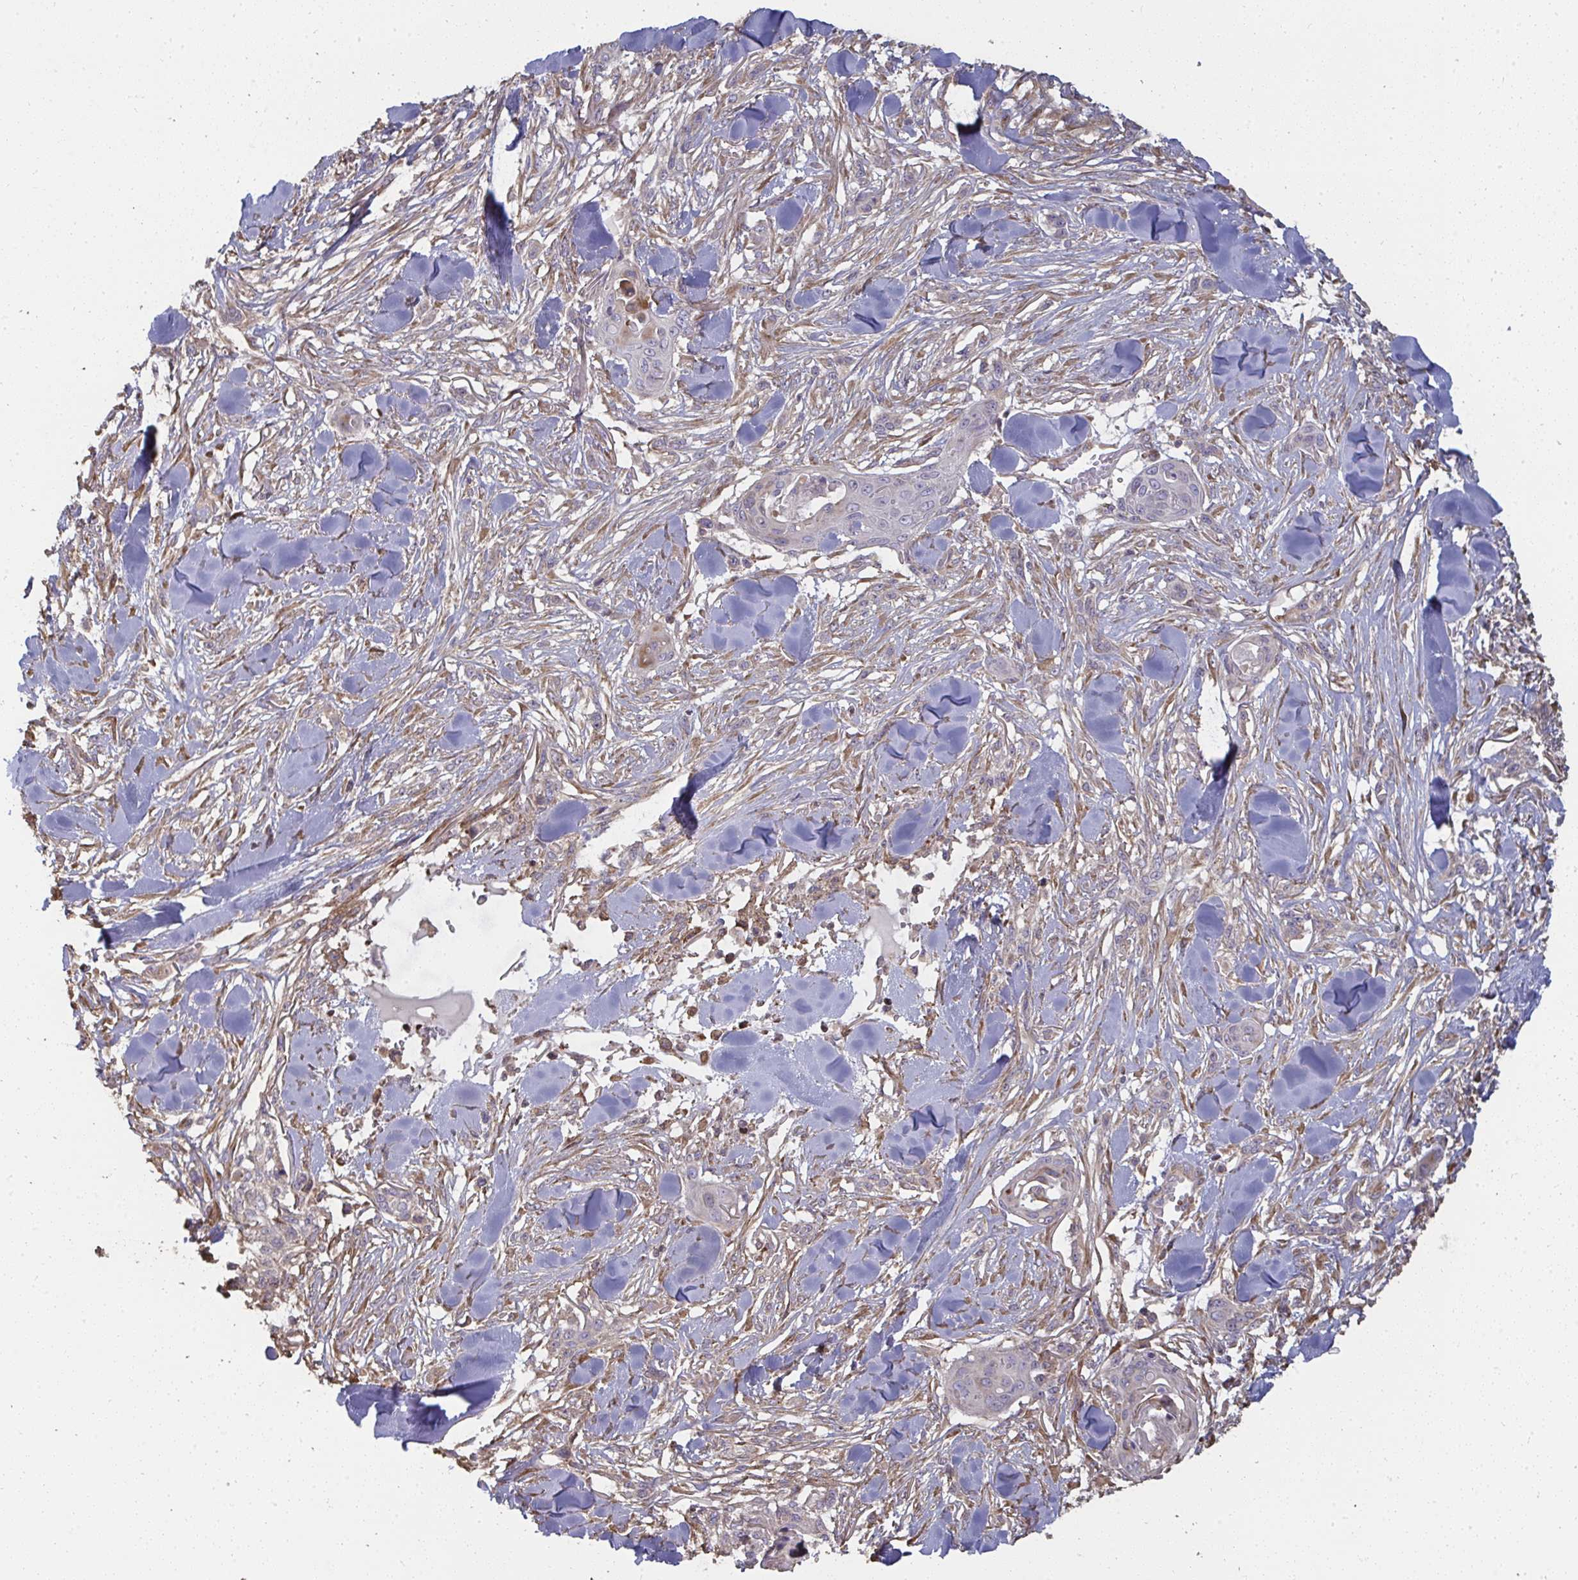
{"staining": {"intensity": "negative", "quantity": "none", "location": "none"}, "tissue": "skin cancer", "cell_type": "Tumor cells", "image_type": "cancer", "snomed": [{"axis": "morphology", "description": "Squamous cell carcinoma, NOS"}, {"axis": "topography", "description": "Skin"}], "caption": "An immunohistochemistry (IHC) histopathology image of skin cancer (squamous cell carcinoma) is shown. There is no staining in tumor cells of skin cancer (squamous cell carcinoma).", "gene": "ZFYVE28", "patient": {"sex": "female", "age": 59}}